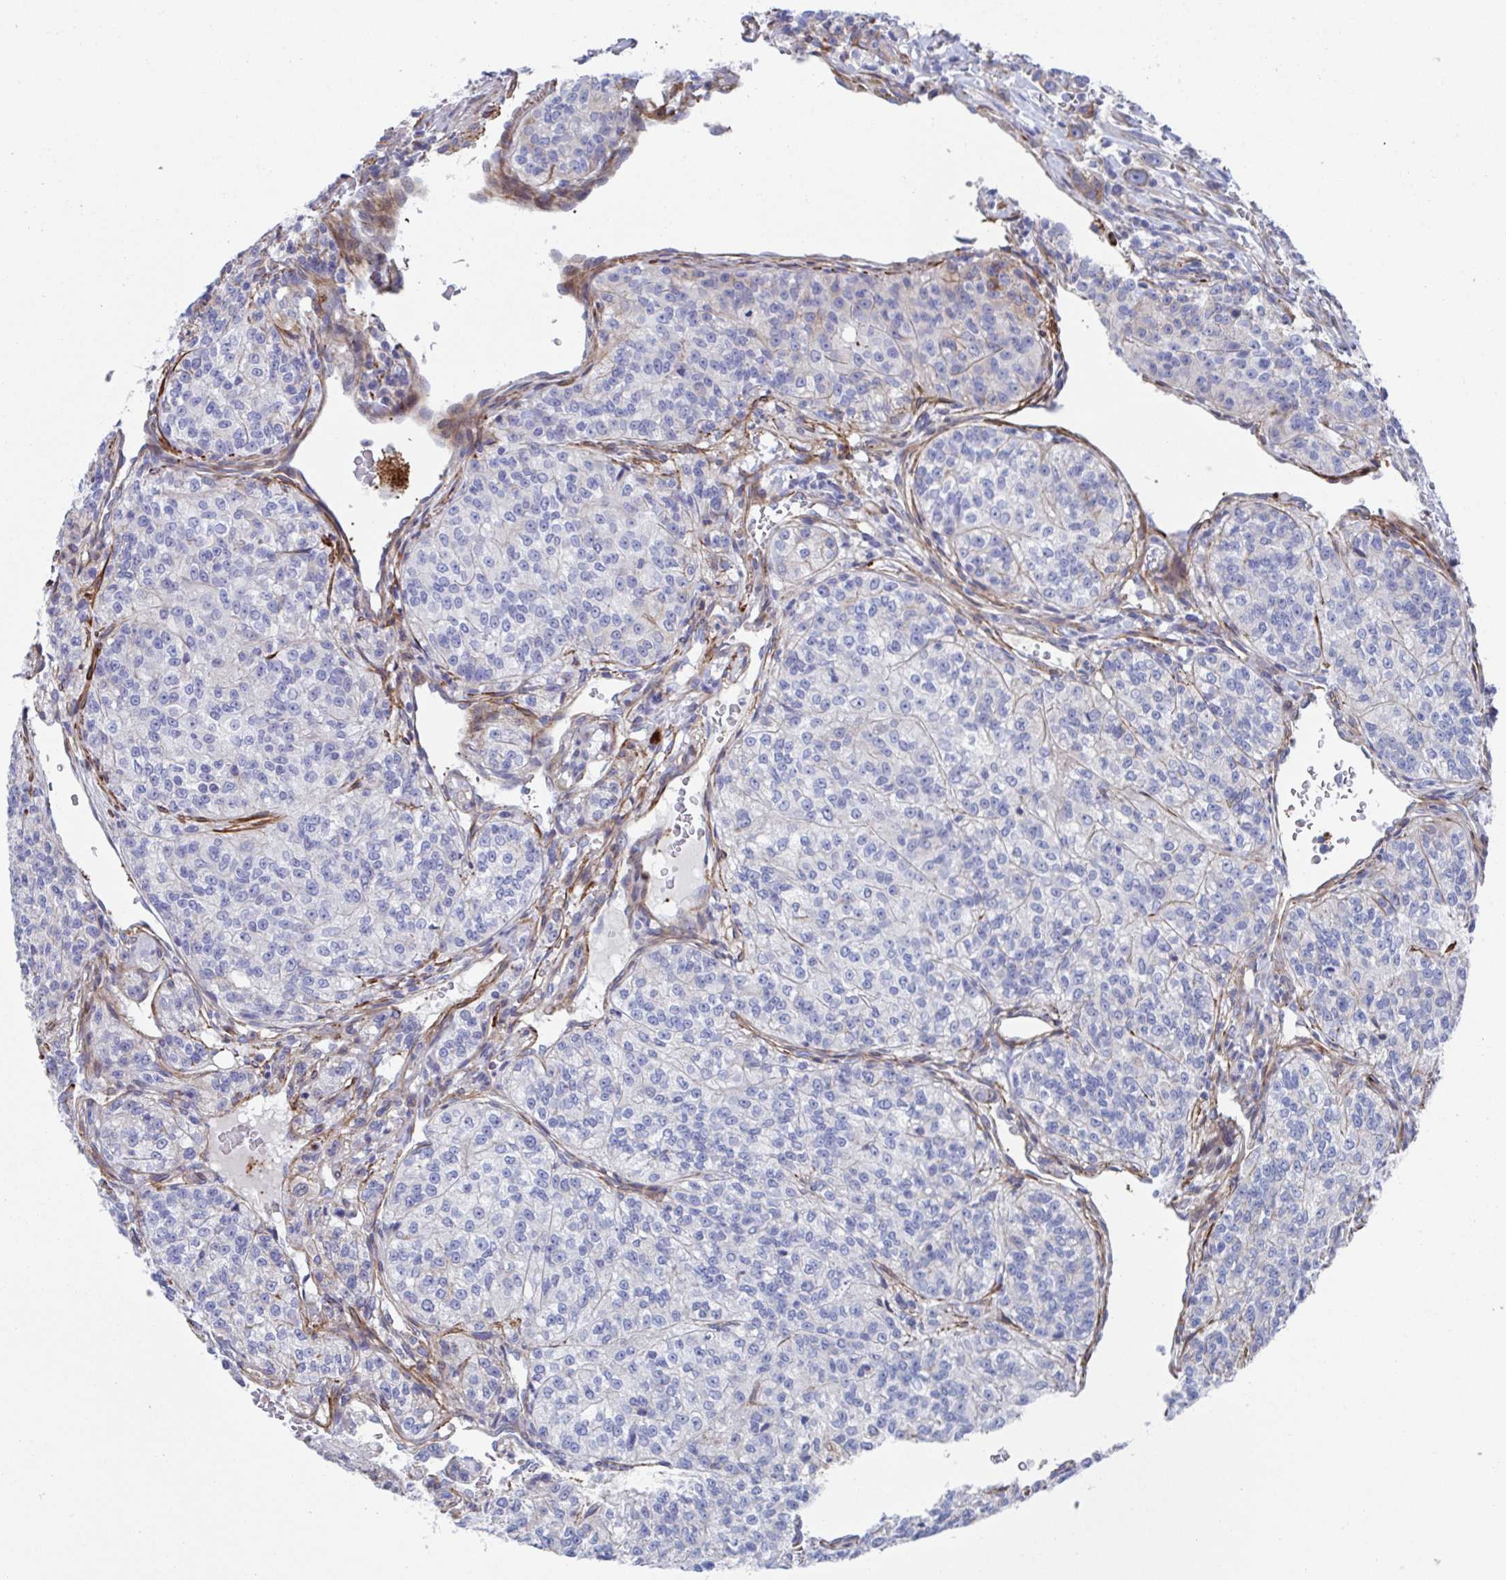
{"staining": {"intensity": "negative", "quantity": "none", "location": "none"}, "tissue": "renal cancer", "cell_type": "Tumor cells", "image_type": "cancer", "snomed": [{"axis": "morphology", "description": "Adenocarcinoma, NOS"}, {"axis": "topography", "description": "Kidney"}], "caption": "Micrograph shows no significant protein expression in tumor cells of renal cancer (adenocarcinoma). Brightfield microscopy of IHC stained with DAB (3,3'-diaminobenzidine) (brown) and hematoxylin (blue), captured at high magnification.", "gene": "KLC3", "patient": {"sex": "female", "age": 63}}